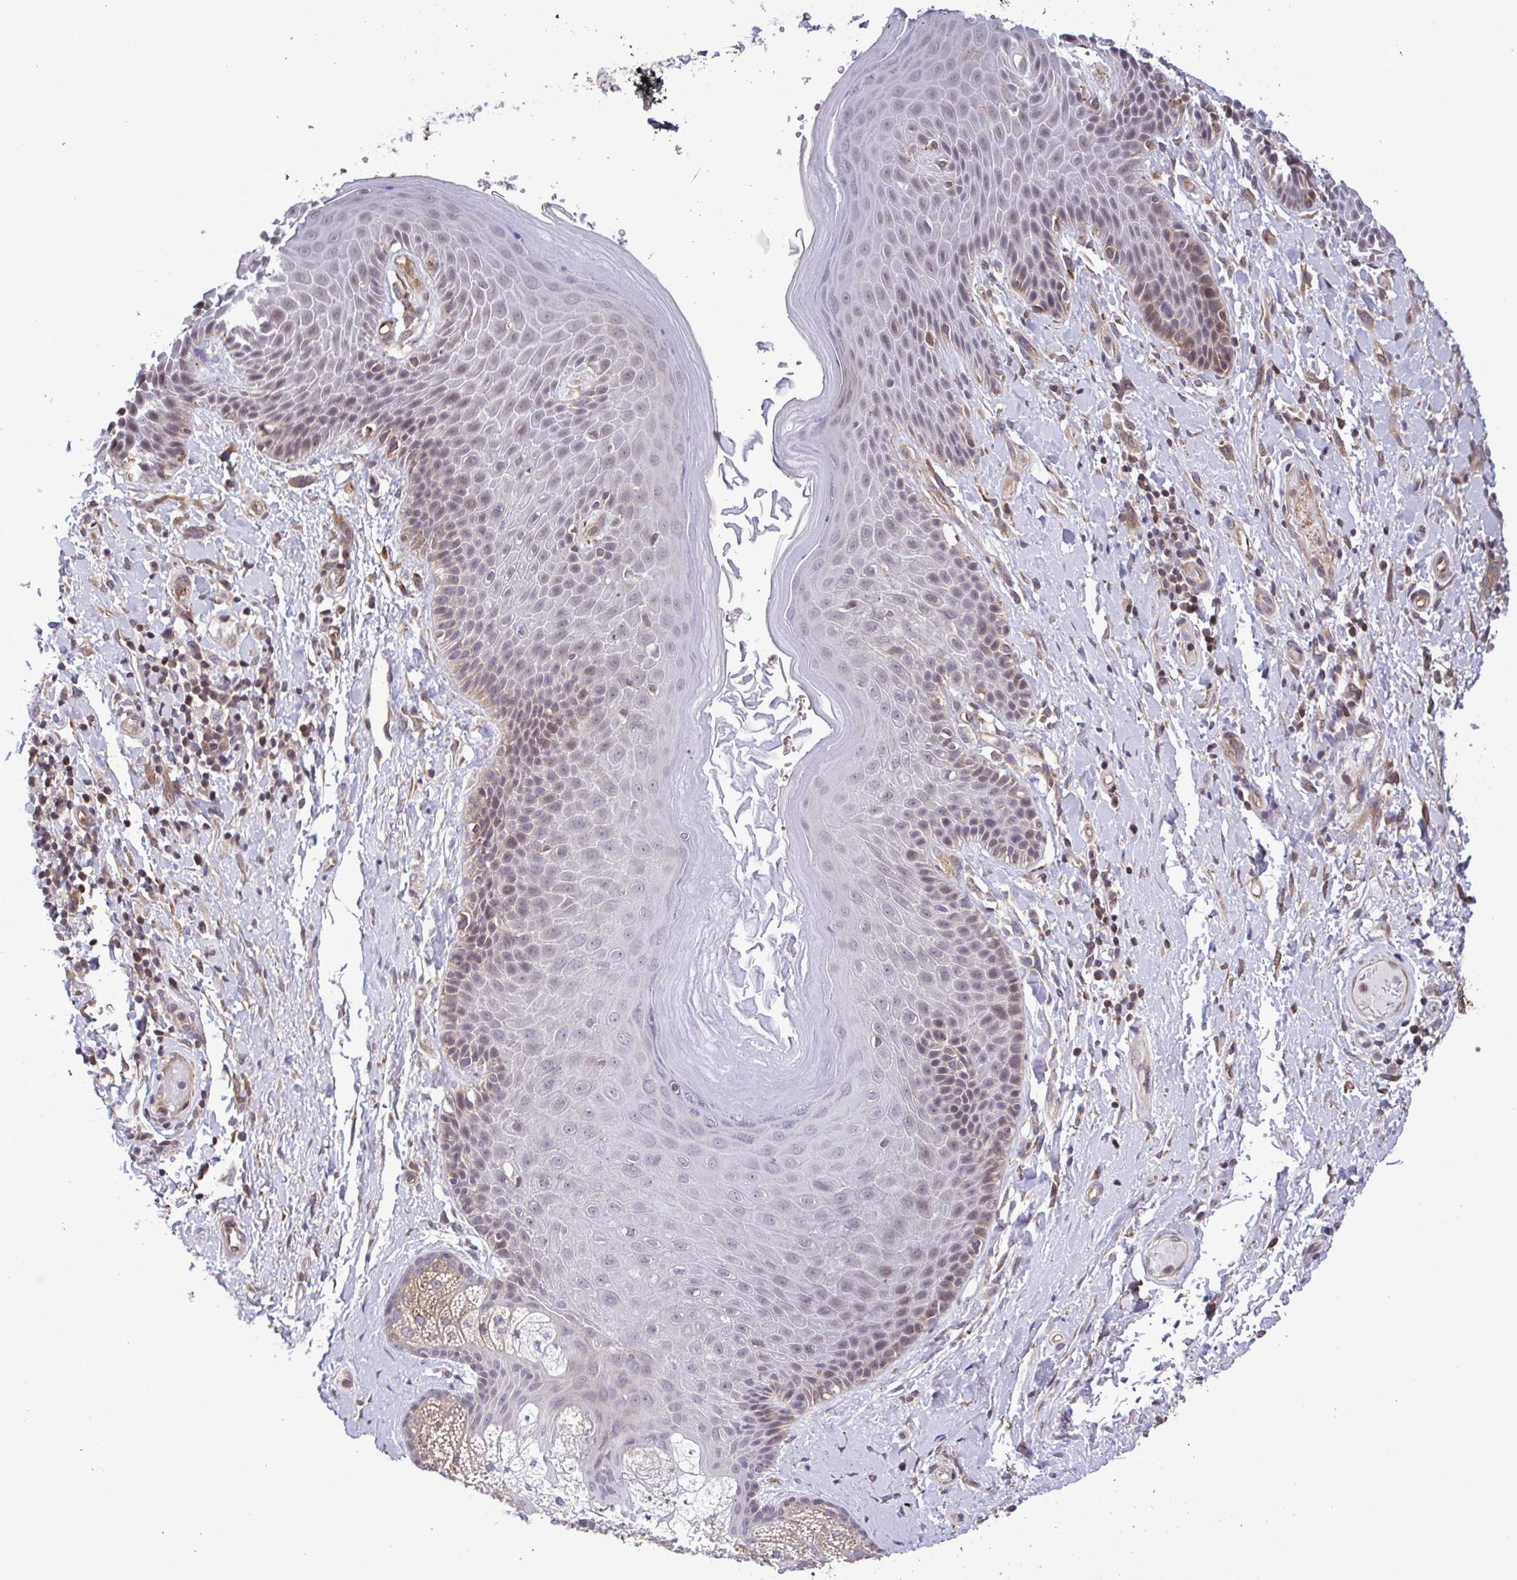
{"staining": {"intensity": "weak", "quantity": "<25%", "location": "cytoplasmic/membranous"}, "tissue": "skin", "cell_type": "Epidermal cells", "image_type": "normal", "snomed": [{"axis": "morphology", "description": "Normal tissue, NOS"}, {"axis": "topography", "description": "Anal"}, {"axis": "topography", "description": "Peripheral nerve tissue"}], "caption": "A micrograph of human skin is negative for staining in epidermal cells. (Stains: DAB (3,3'-diaminobenzidine) IHC with hematoxylin counter stain, Microscopy: brightfield microscopy at high magnification).", "gene": "ZNF200", "patient": {"sex": "male", "age": 51}}